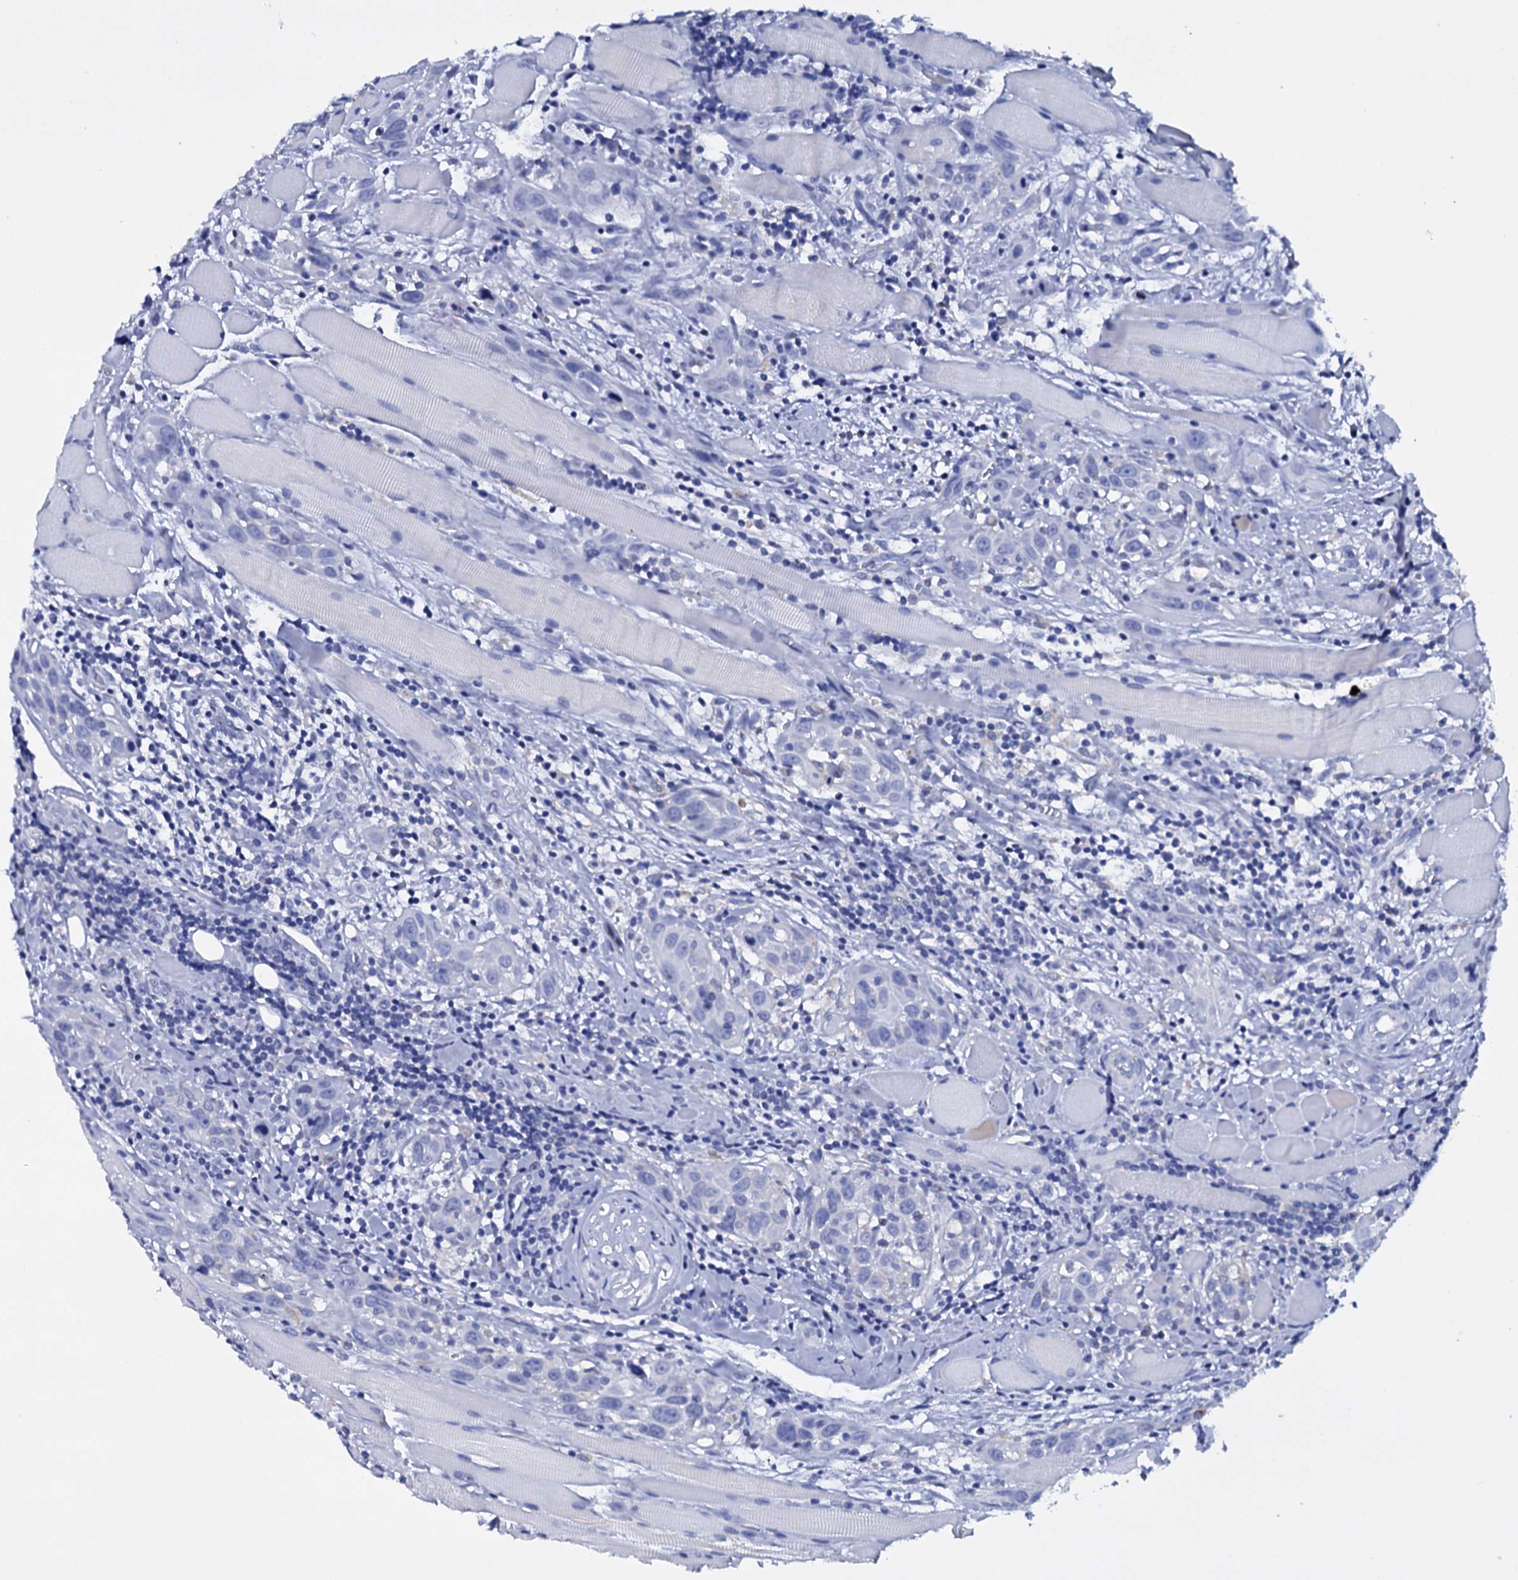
{"staining": {"intensity": "negative", "quantity": "none", "location": "none"}, "tissue": "head and neck cancer", "cell_type": "Tumor cells", "image_type": "cancer", "snomed": [{"axis": "morphology", "description": "Squamous cell carcinoma, NOS"}, {"axis": "topography", "description": "Oral tissue"}, {"axis": "topography", "description": "Head-Neck"}], "caption": "Micrograph shows no protein staining in tumor cells of squamous cell carcinoma (head and neck) tissue.", "gene": "ITPRID2", "patient": {"sex": "female", "age": 50}}